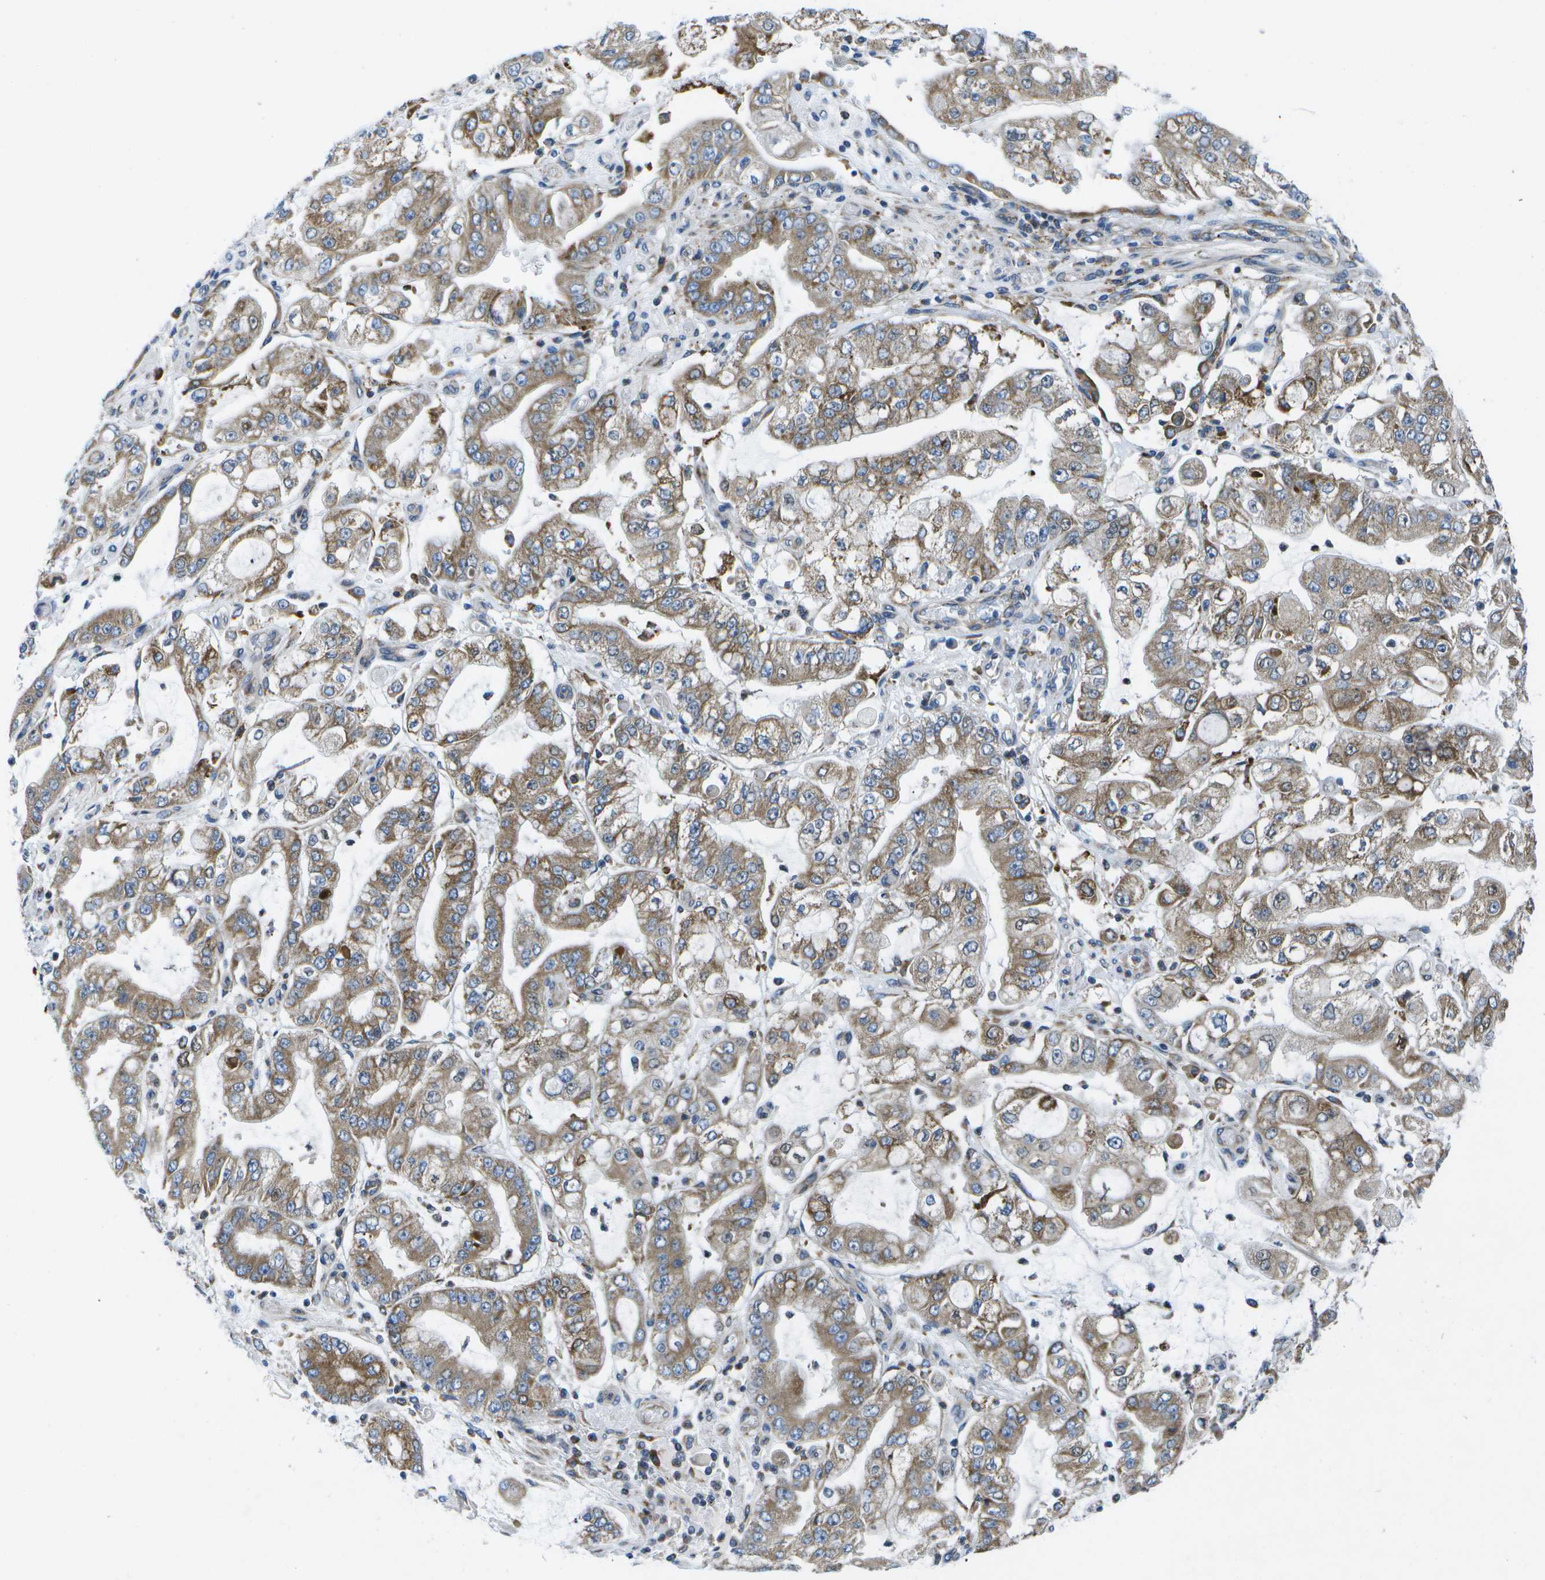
{"staining": {"intensity": "moderate", "quantity": ">75%", "location": "cytoplasmic/membranous"}, "tissue": "stomach cancer", "cell_type": "Tumor cells", "image_type": "cancer", "snomed": [{"axis": "morphology", "description": "Adenocarcinoma, NOS"}, {"axis": "topography", "description": "Stomach"}], "caption": "An image of human stomach adenocarcinoma stained for a protein shows moderate cytoplasmic/membranous brown staining in tumor cells. The protein is stained brown, and the nuclei are stained in blue (DAB (3,3'-diaminobenzidine) IHC with brightfield microscopy, high magnification).", "gene": "GDF5", "patient": {"sex": "male", "age": 76}}